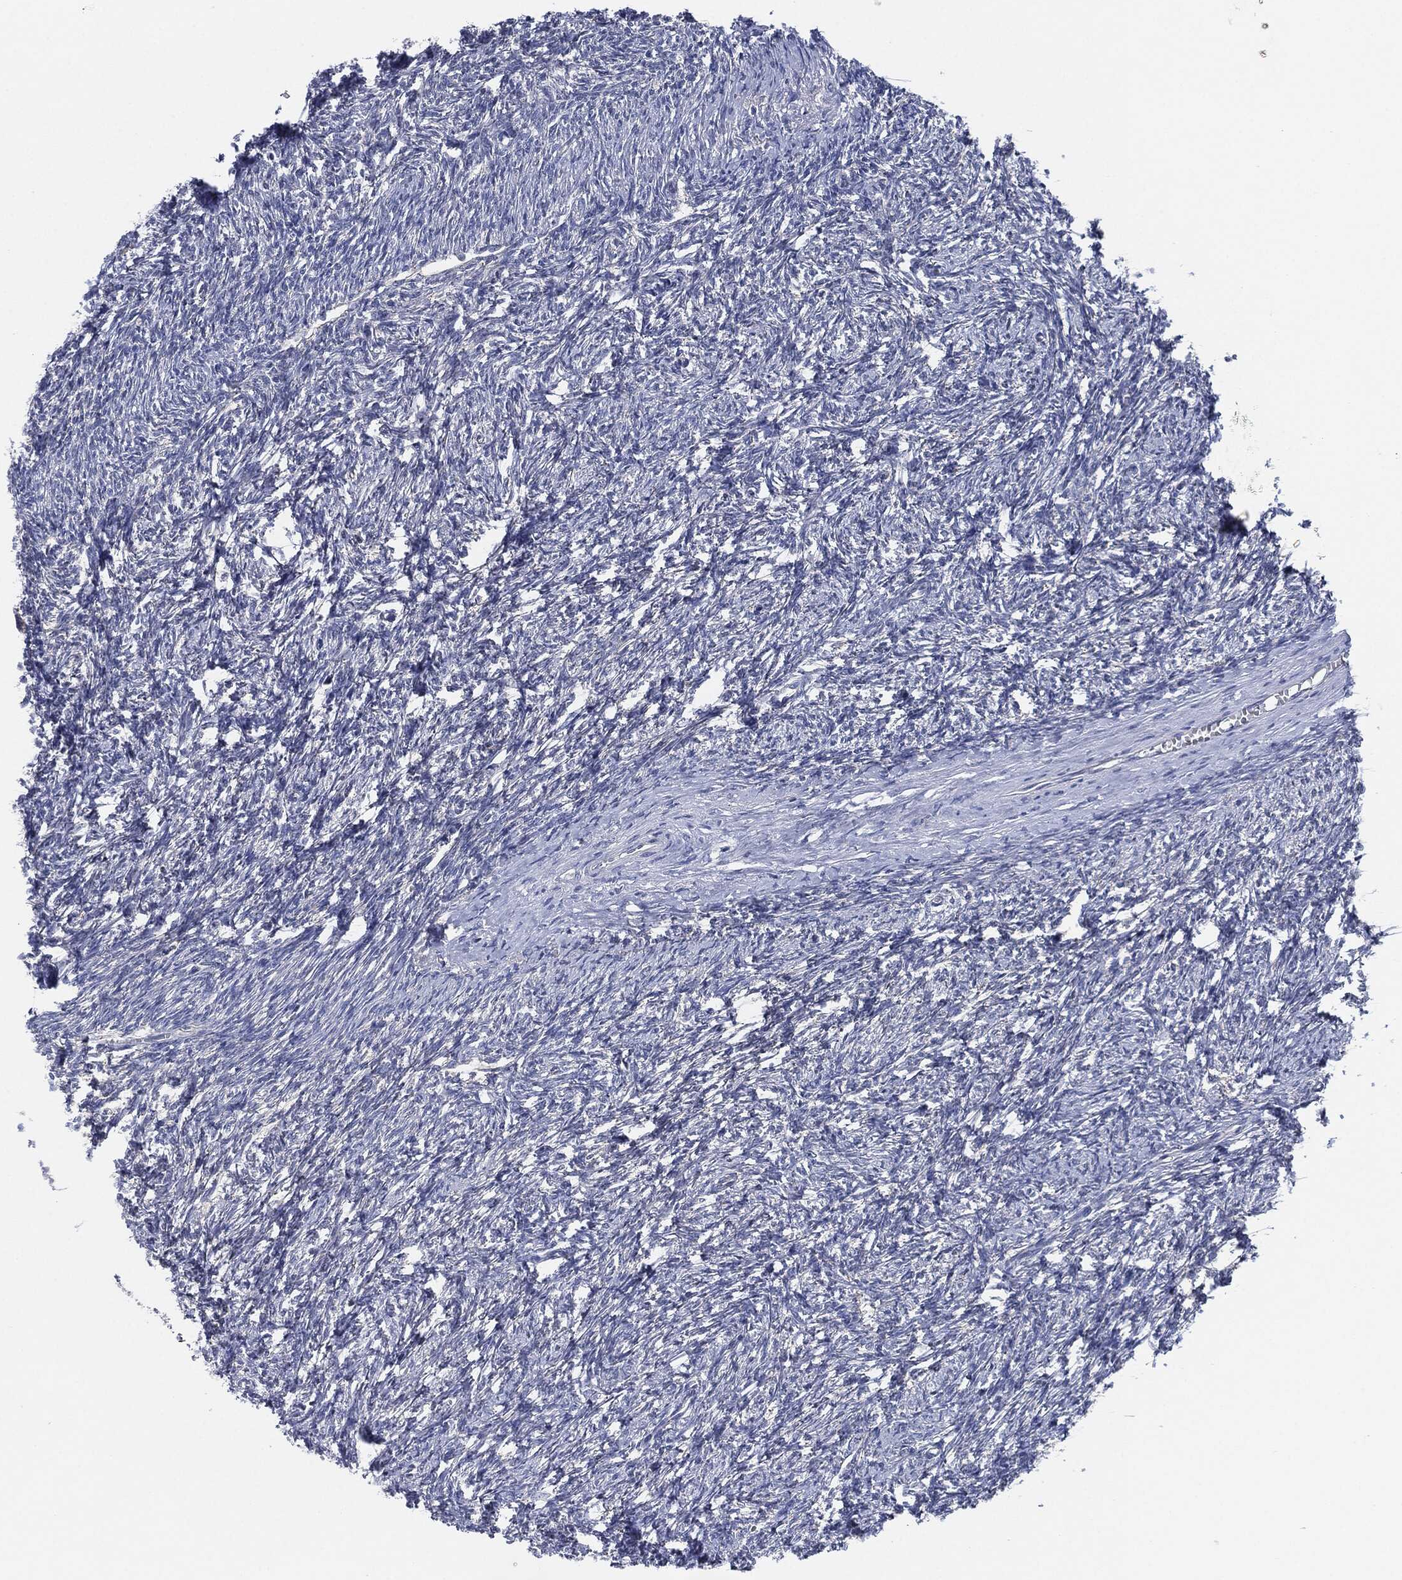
{"staining": {"intensity": "moderate", "quantity": "25%-75%", "location": "cytoplasmic/membranous"}, "tissue": "ovary", "cell_type": "Follicle cells", "image_type": "normal", "snomed": [{"axis": "morphology", "description": "Normal tissue, NOS"}, {"axis": "topography", "description": "Fallopian tube"}, {"axis": "topography", "description": "Ovary"}], "caption": "Human ovary stained for a protein (brown) shows moderate cytoplasmic/membranous positive expression in about 25%-75% of follicle cells.", "gene": "SHROOM2", "patient": {"sex": "female", "age": 33}}